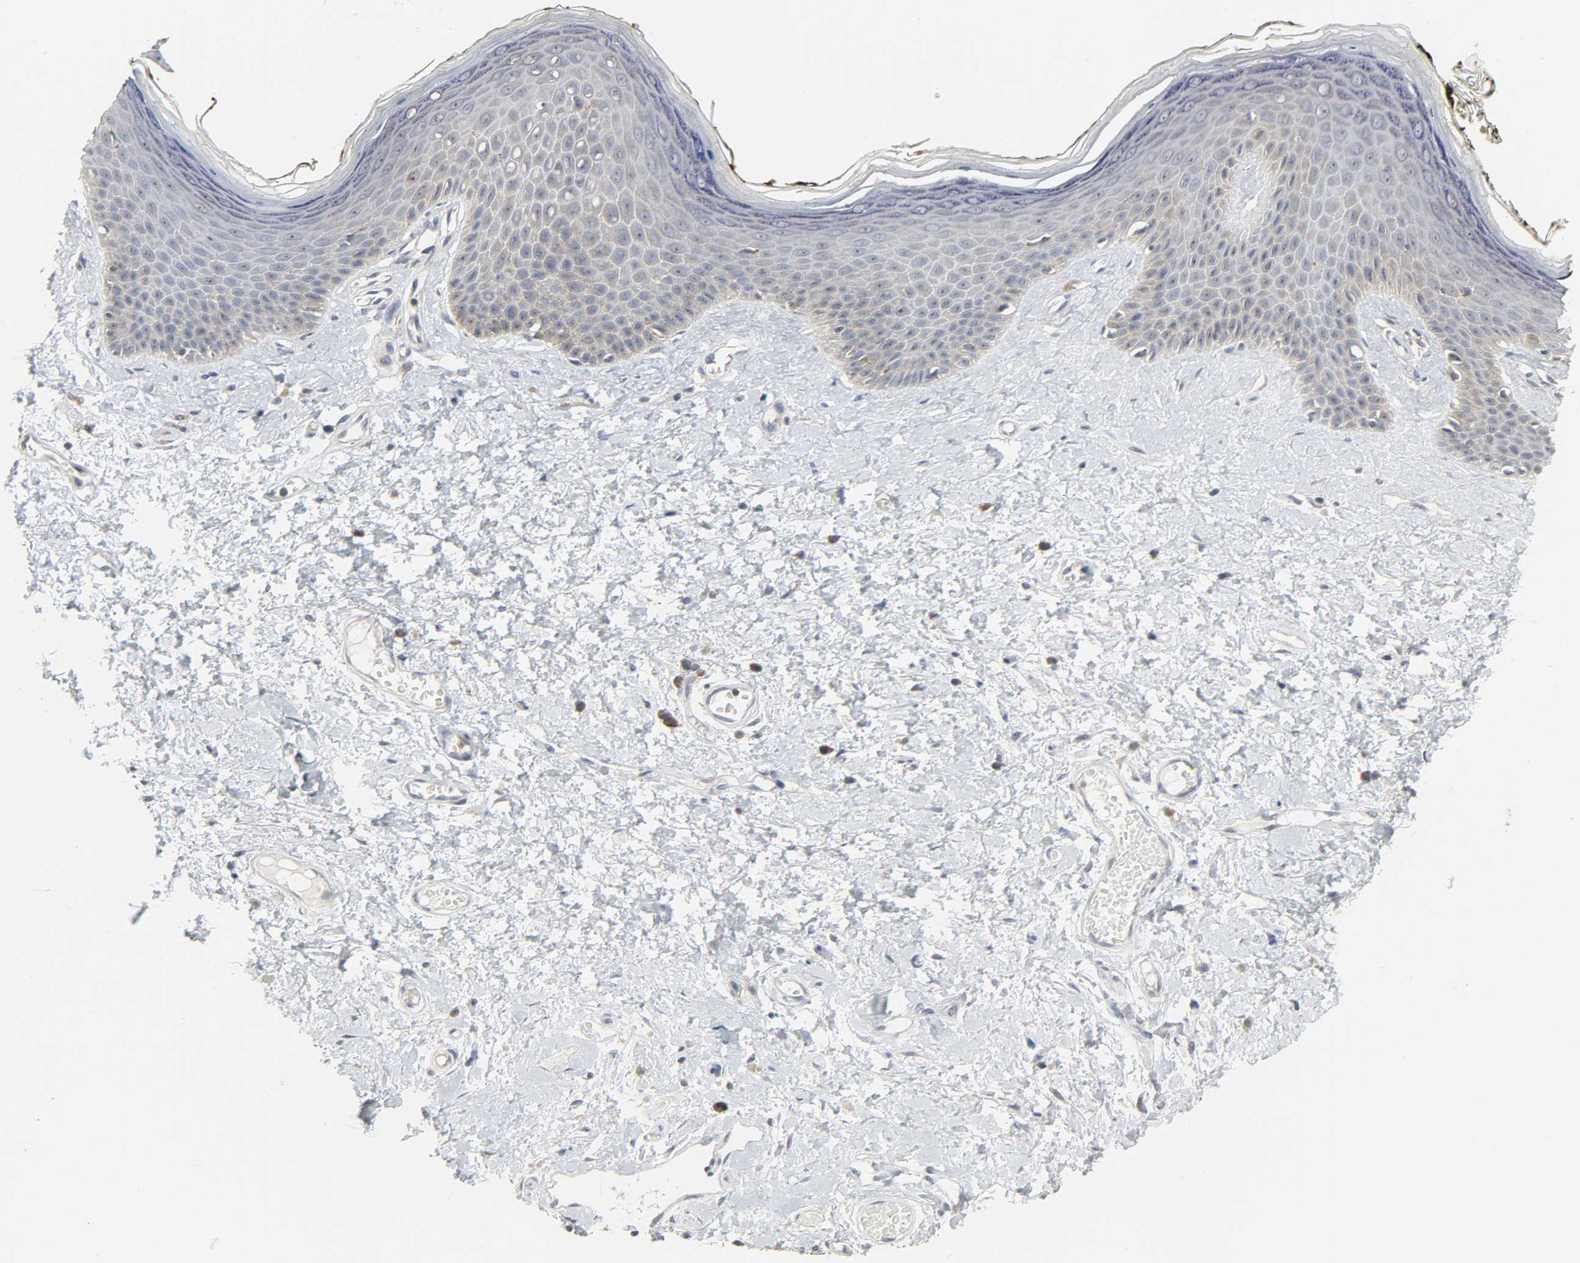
{"staining": {"intensity": "moderate", "quantity": "<25%", "location": "cytoplasmic/membranous"}, "tissue": "skin", "cell_type": "Epidermal cells", "image_type": "normal", "snomed": [{"axis": "morphology", "description": "Normal tissue, NOS"}, {"axis": "morphology", "description": "Inflammation, NOS"}, {"axis": "topography", "description": "Vulva"}], "caption": "Moderate cytoplasmic/membranous staining for a protein is present in approximately <25% of epidermal cells of unremarkable skin using immunohistochemistry.", "gene": "PLEKHA2", "patient": {"sex": "female", "age": 84}}